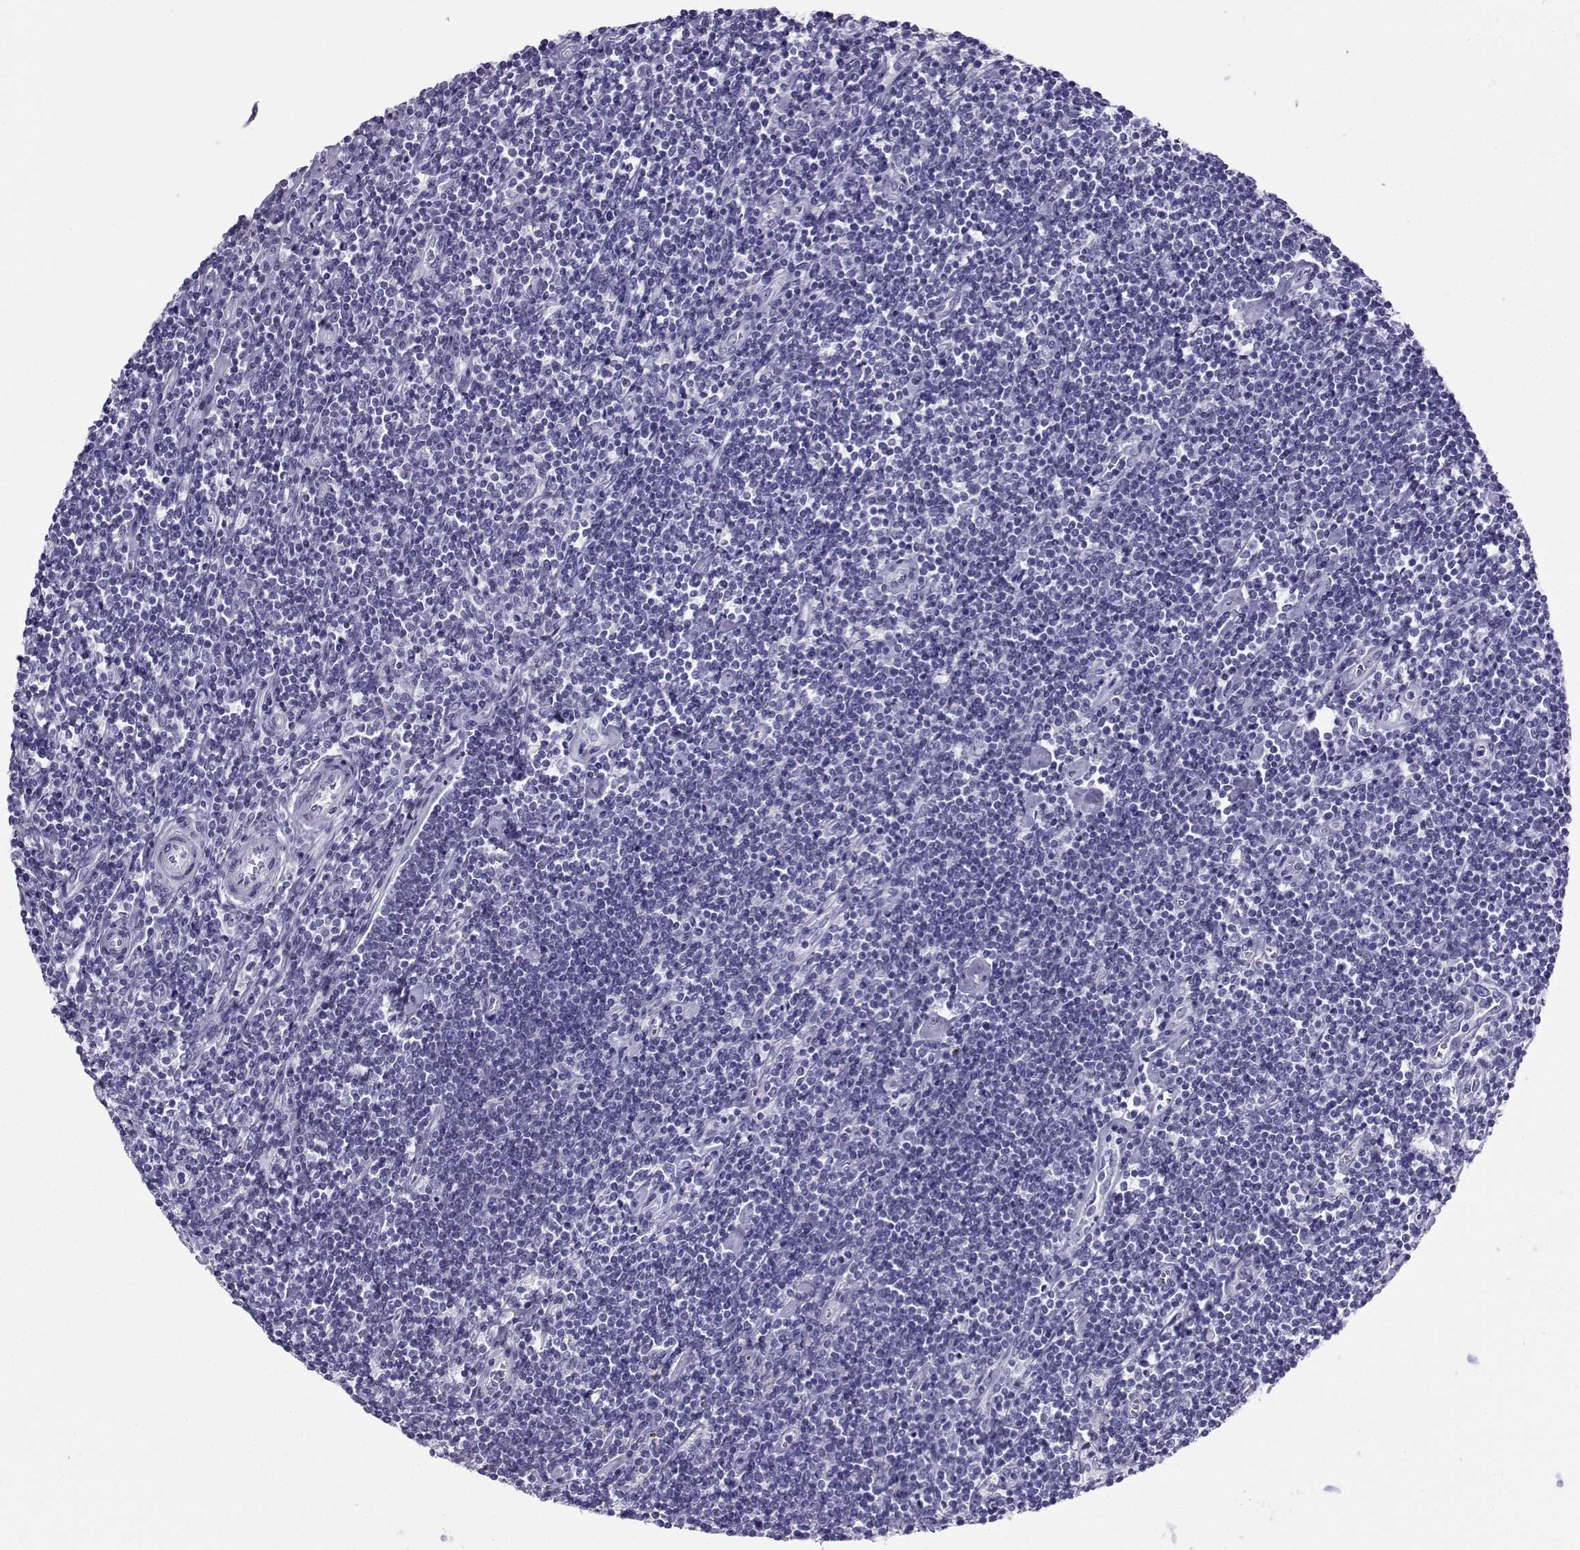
{"staining": {"intensity": "negative", "quantity": "none", "location": "none"}, "tissue": "lymphoma", "cell_type": "Tumor cells", "image_type": "cancer", "snomed": [{"axis": "morphology", "description": "Hodgkin's disease, NOS"}, {"axis": "topography", "description": "Lymph node"}], "caption": "Photomicrograph shows no protein staining in tumor cells of lymphoma tissue.", "gene": "CD109", "patient": {"sex": "male", "age": 40}}